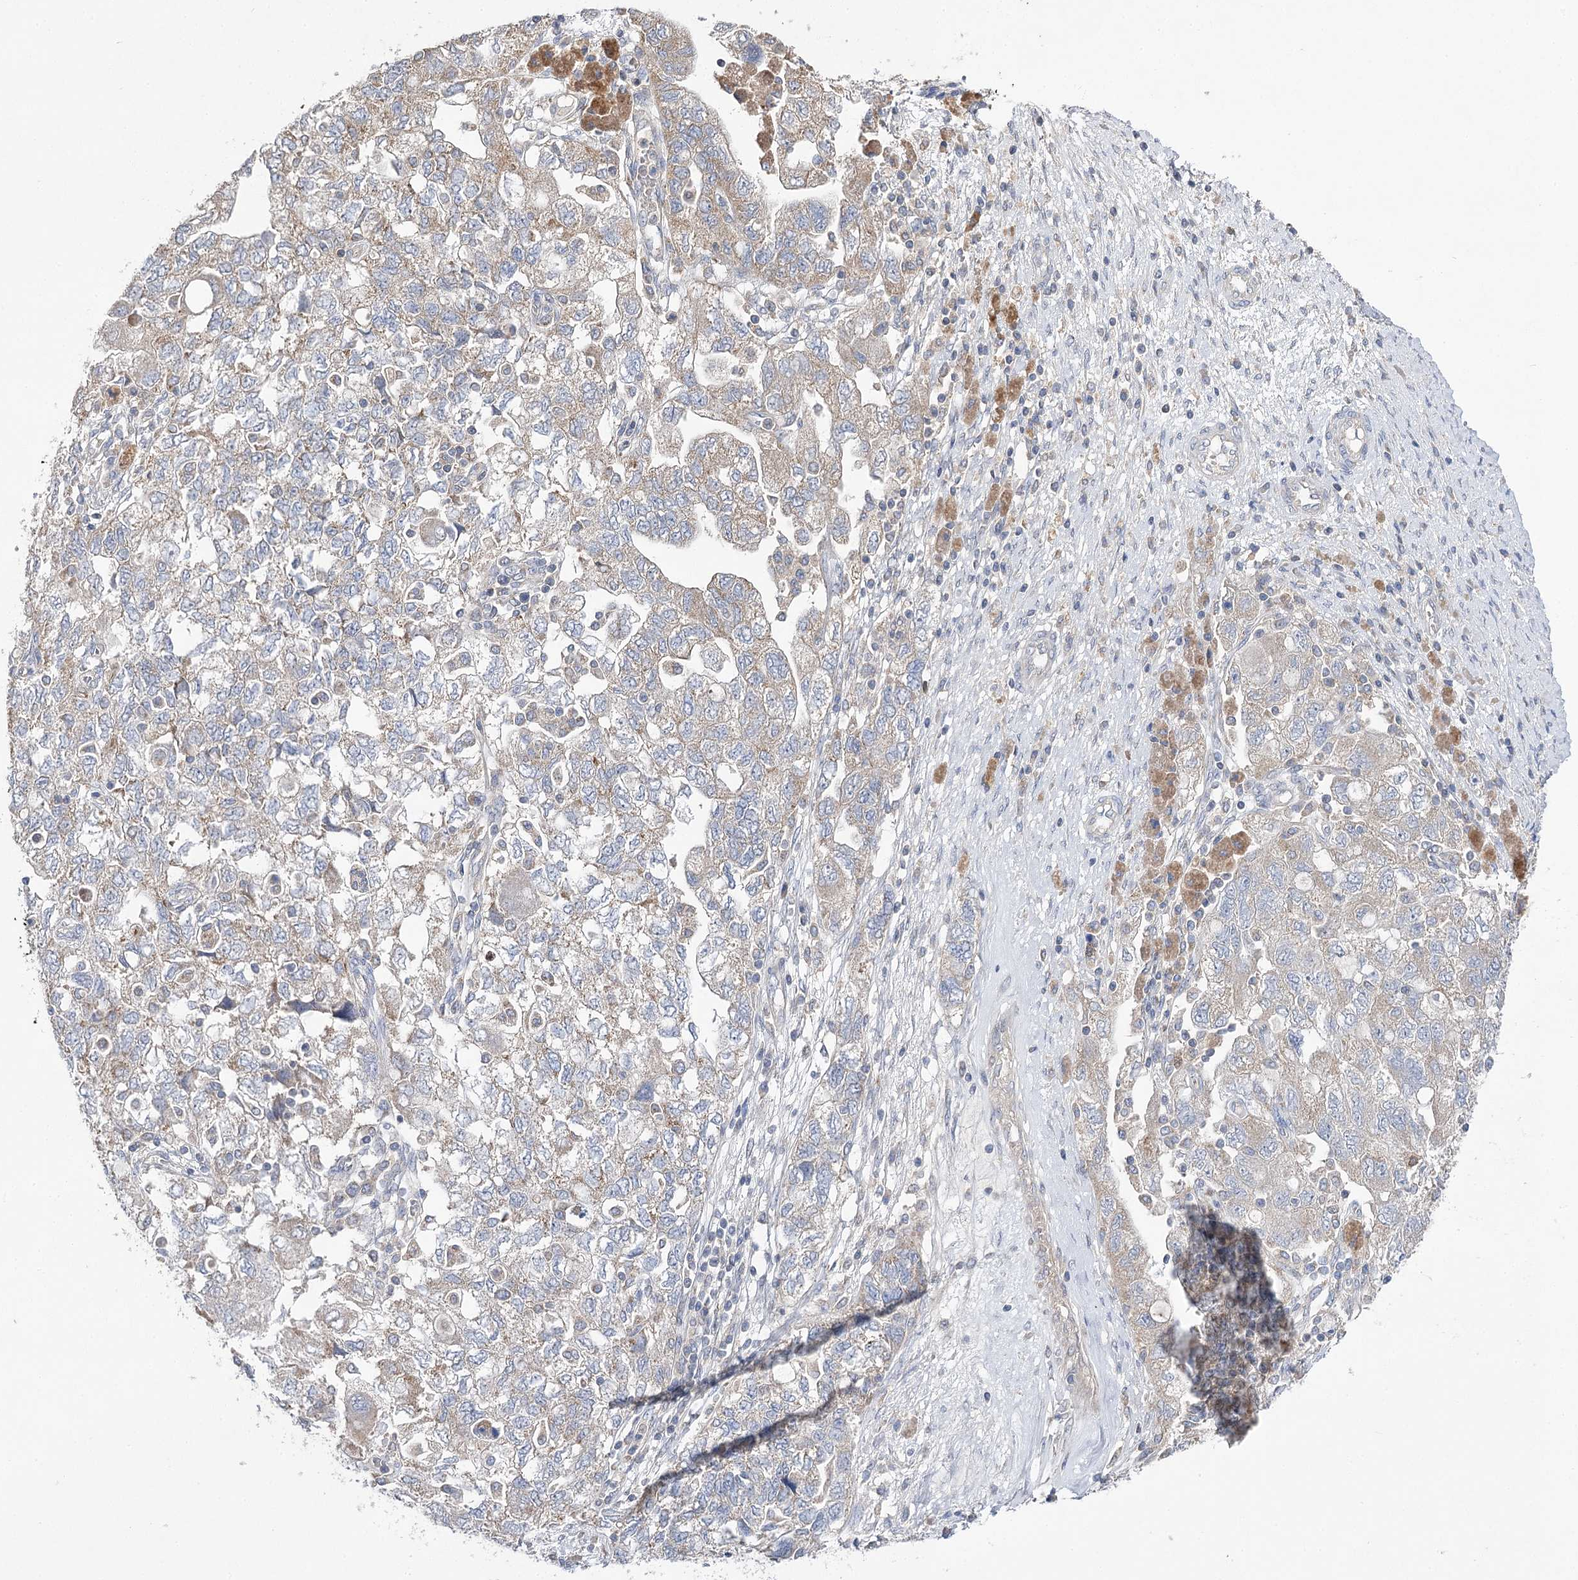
{"staining": {"intensity": "weak", "quantity": ">75%", "location": "cytoplasmic/membranous"}, "tissue": "ovarian cancer", "cell_type": "Tumor cells", "image_type": "cancer", "snomed": [{"axis": "morphology", "description": "Carcinoma, NOS"}, {"axis": "morphology", "description": "Cystadenocarcinoma, serous, NOS"}, {"axis": "topography", "description": "Ovary"}], "caption": "High-magnification brightfield microscopy of carcinoma (ovarian) stained with DAB (brown) and counterstained with hematoxylin (blue). tumor cells exhibit weak cytoplasmic/membranous positivity is seen in about>75% of cells. The staining is performed using DAB brown chromogen to label protein expression. The nuclei are counter-stained blue using hematoxylin.", "gene": "AURKC", "patient": {"sex": "female", "age": 69}}